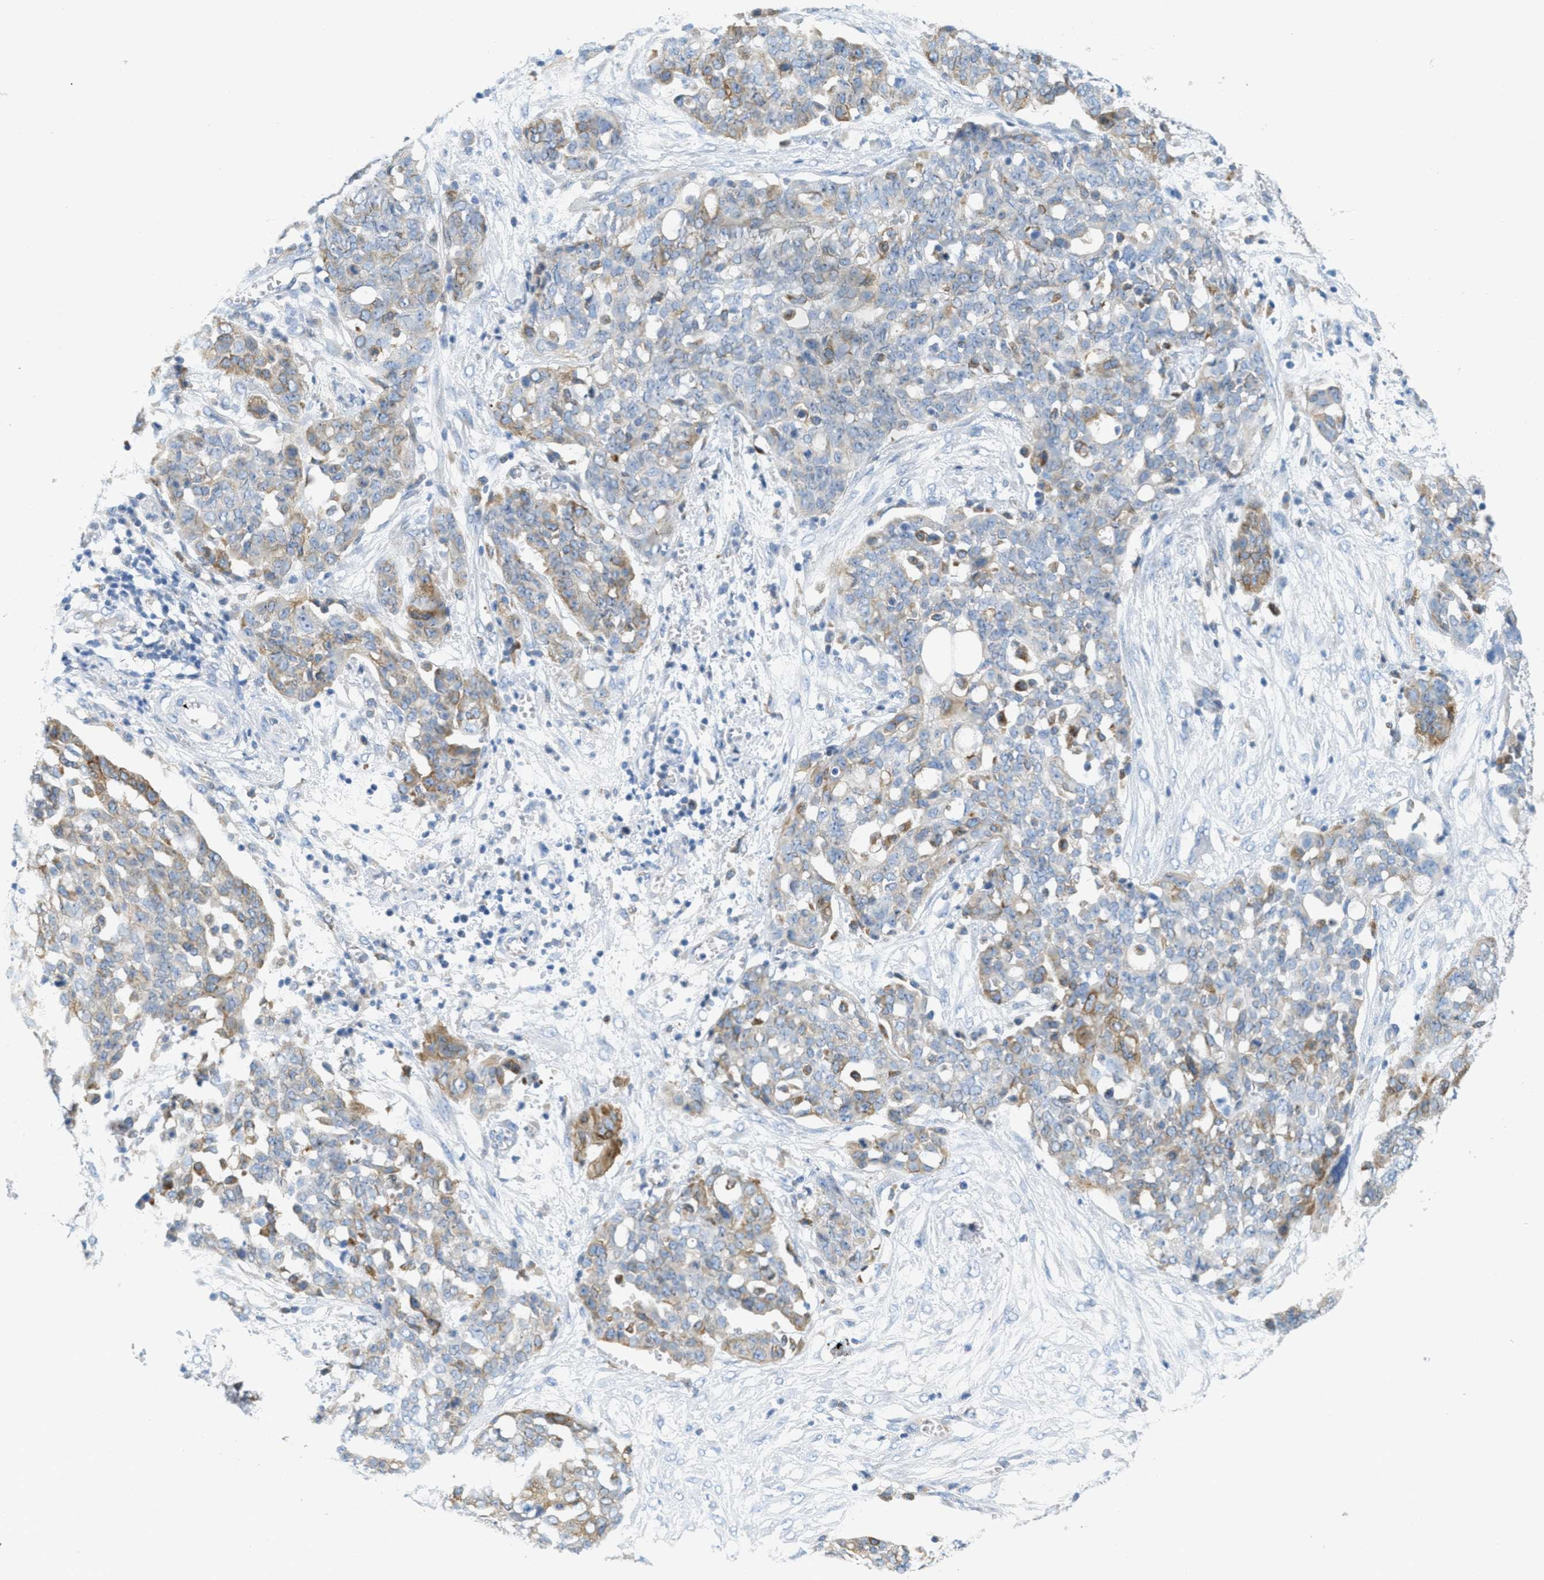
{"staining": {"intensity": "moderate", "quantity": "<25%", "location": "cytoplasmic/membranous"}, "tissue": "ovarian cancer", "cell_type": "Tumor cells", "image_type": "cancer", "snomed": [{"axis": "morphology", "description": "Cystadenocarcinoma, serous, NOS"}, {"axis": "topography", "description": "Soft tissue"}, {"axis": "topography", "description": "Ovary"}], "caption": "Protein expression analysis of ovarian cancer shows moderate cytoplasmic/membranous staining in approximately <25% of tumor cells.", "gene": "TEX264", "patient": {"sex": "female", "age": 57}}